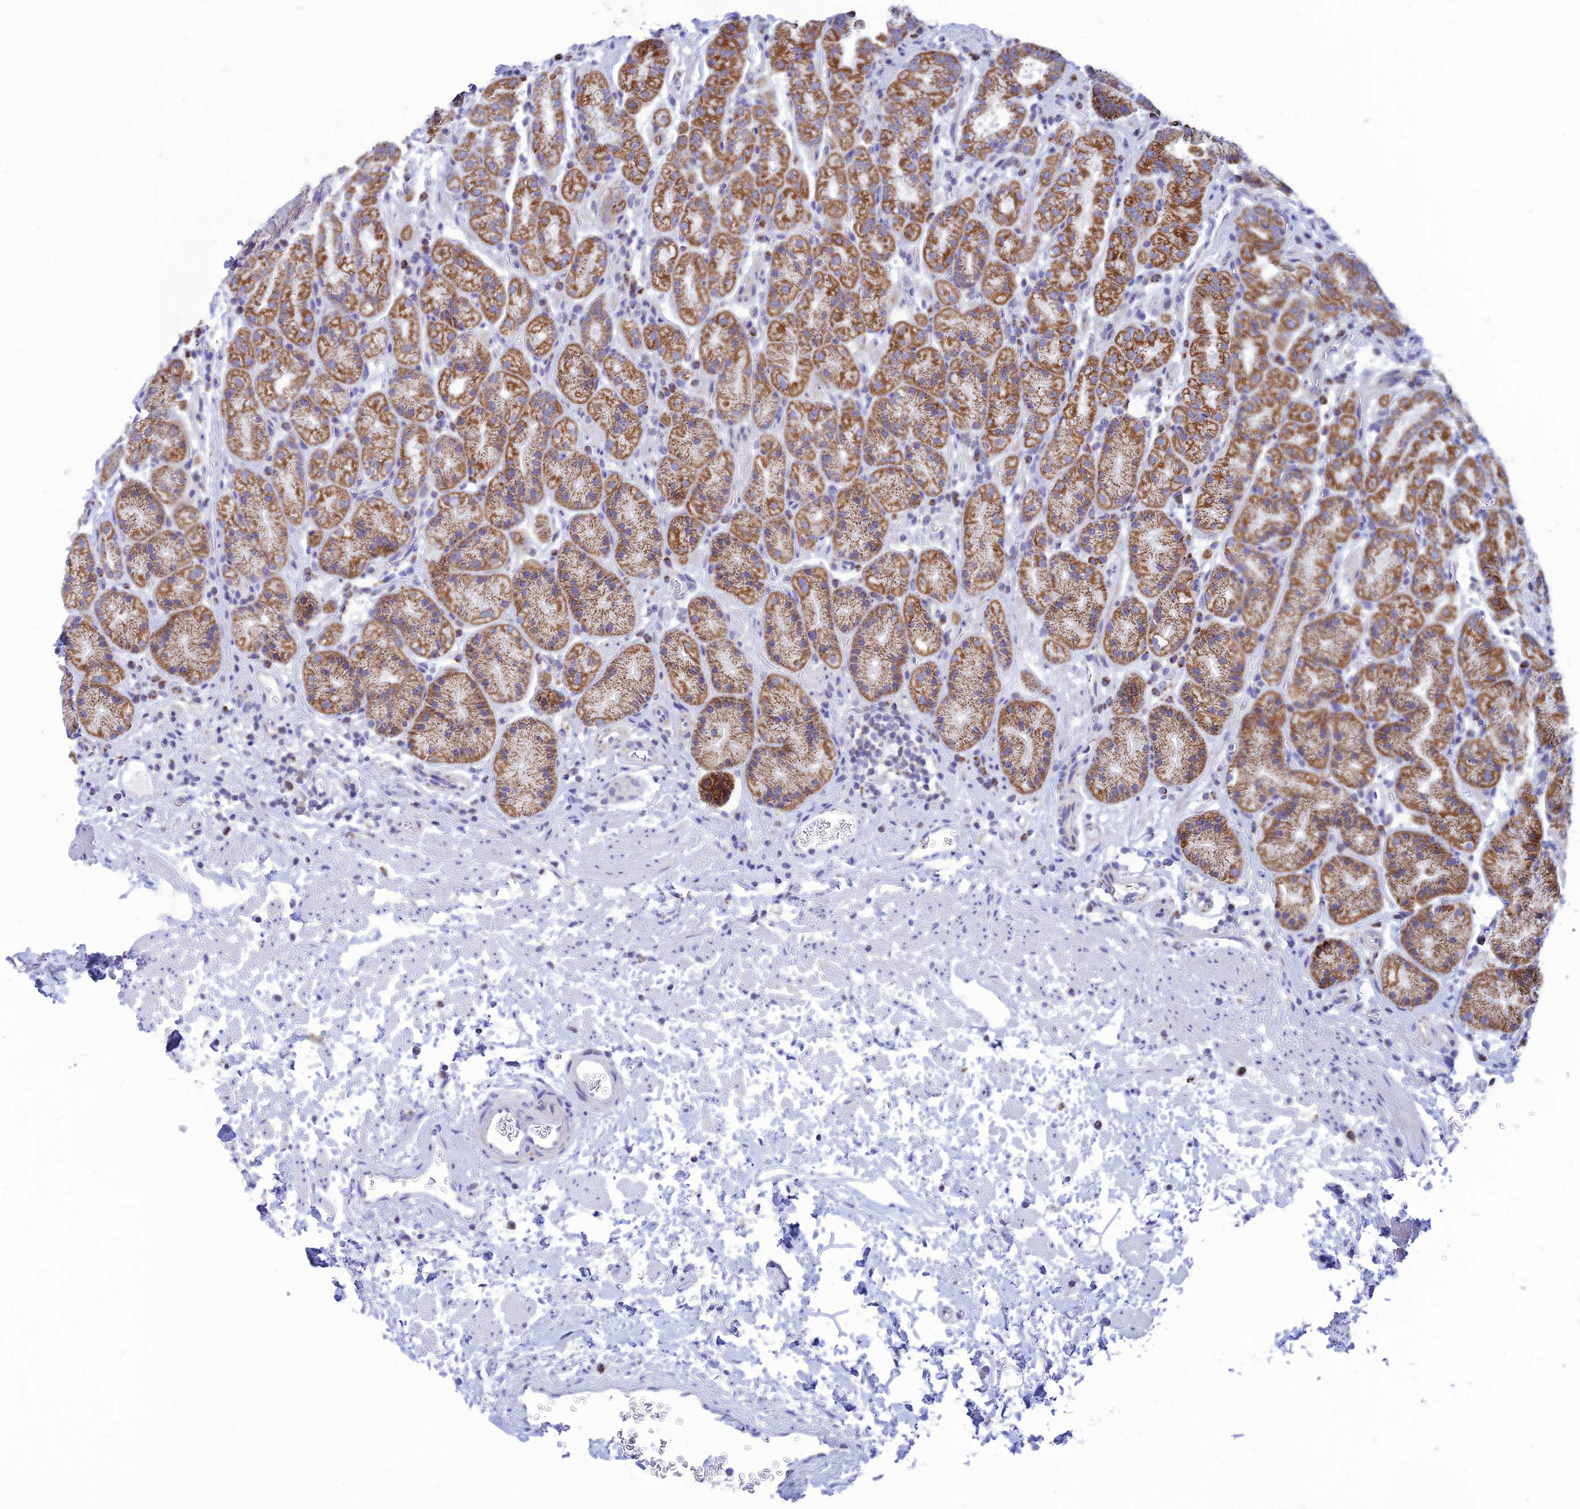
{"staining": {"intensity": "strong", "quantity": "25%-75%", "location": "cytoplasmic/membranous"}, "tissue": "stomach", "cell_type": "Glandular cells", "image_type": "normal", "snomed": [{"axis": "morphology", "description": "Normal tissue, NOS"}, {"axis": "topography", "description": "Stomach"}], "caption": "Glandular cells display high levels of strong cytoplasmic/membranous positivity in about 25%-75% of cells in normal human stomach. (DAB (3,3'-diaminobenzidine) IHC with brightfield microscopy, high magnification).", "gene": "PACC1", "patient": {"sex": "male", "age": 63}}